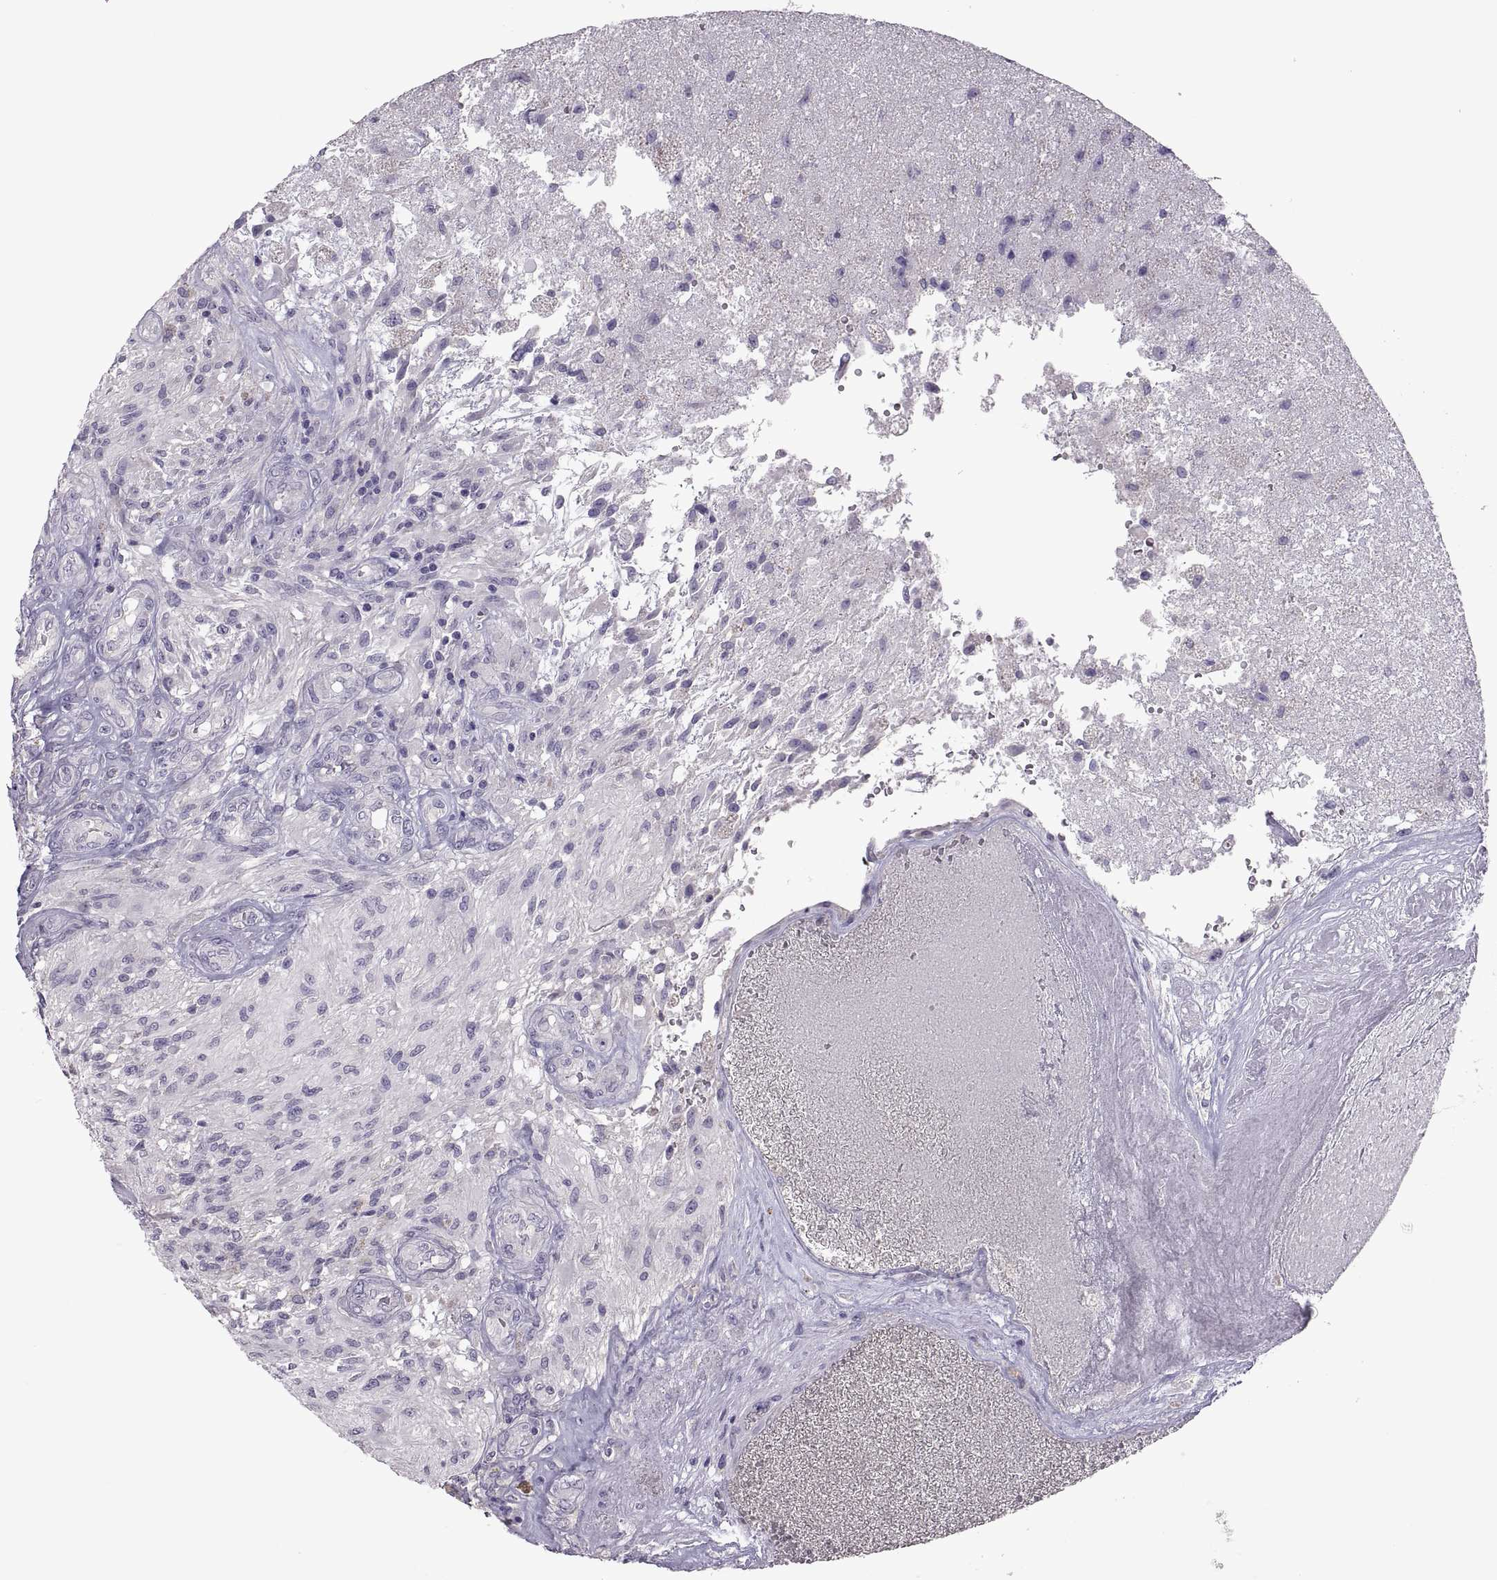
{"staining": {"intensity": "negative", "quantity": "none", "location": "none"}, "tissue": "glioma", "cell_type": "Tumor cells", "image_type": "cancer", "snomed": [{"axis": "morphology", "description": "Glioma, malignant, High grade"}, {"axis": "topography", "description": "Brain"}], "caption": "Tumor cells show no significant protein positivity in malignant glioma (high-grade). Brightfield microscopy of IHC stained with DAB (brown) and hematoxylin (blue), captured at high magnification.", "gene": "TBX19", "patient": {"sex": "male", "age": 56}}